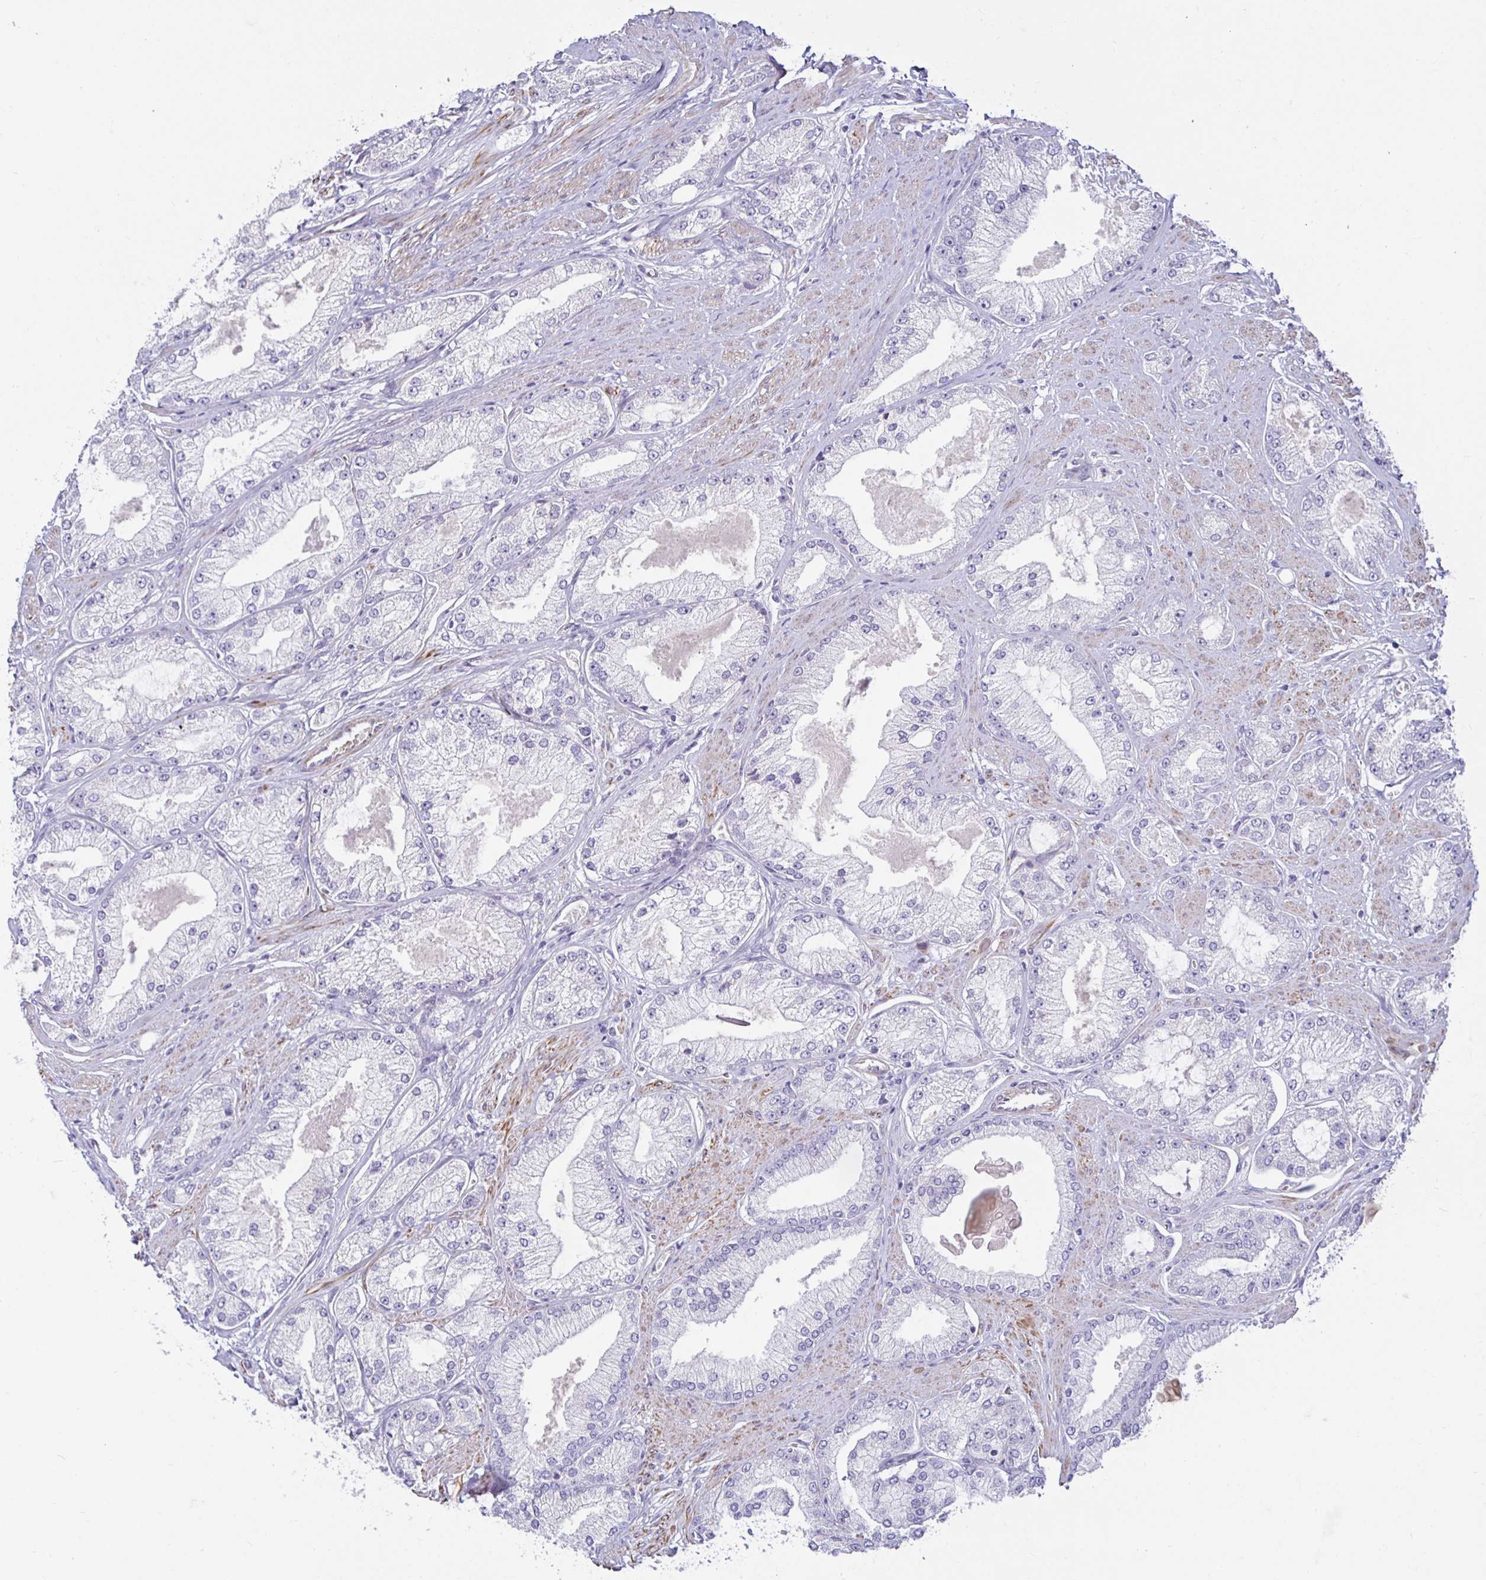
{"staining": {"intensity": "negative", "quantity": "none", "location": "none"}, "tissue": "prostate cancer", "cell_type": "Tumor cells", "image_type": "cancer", "snomed": [{"axis": "morphology", "description": "Adenocarcinoma, High grade"}, {"axis": "topography", "description": "Prostate"}], "caption": "An immunohistochemistry (IHC) histopathology image of prostate cancer is shown. There is no staining in tumor cells of prostate cancer.", "gene": "SPAG4", "patient": {"sex": "male", "age": 68}}